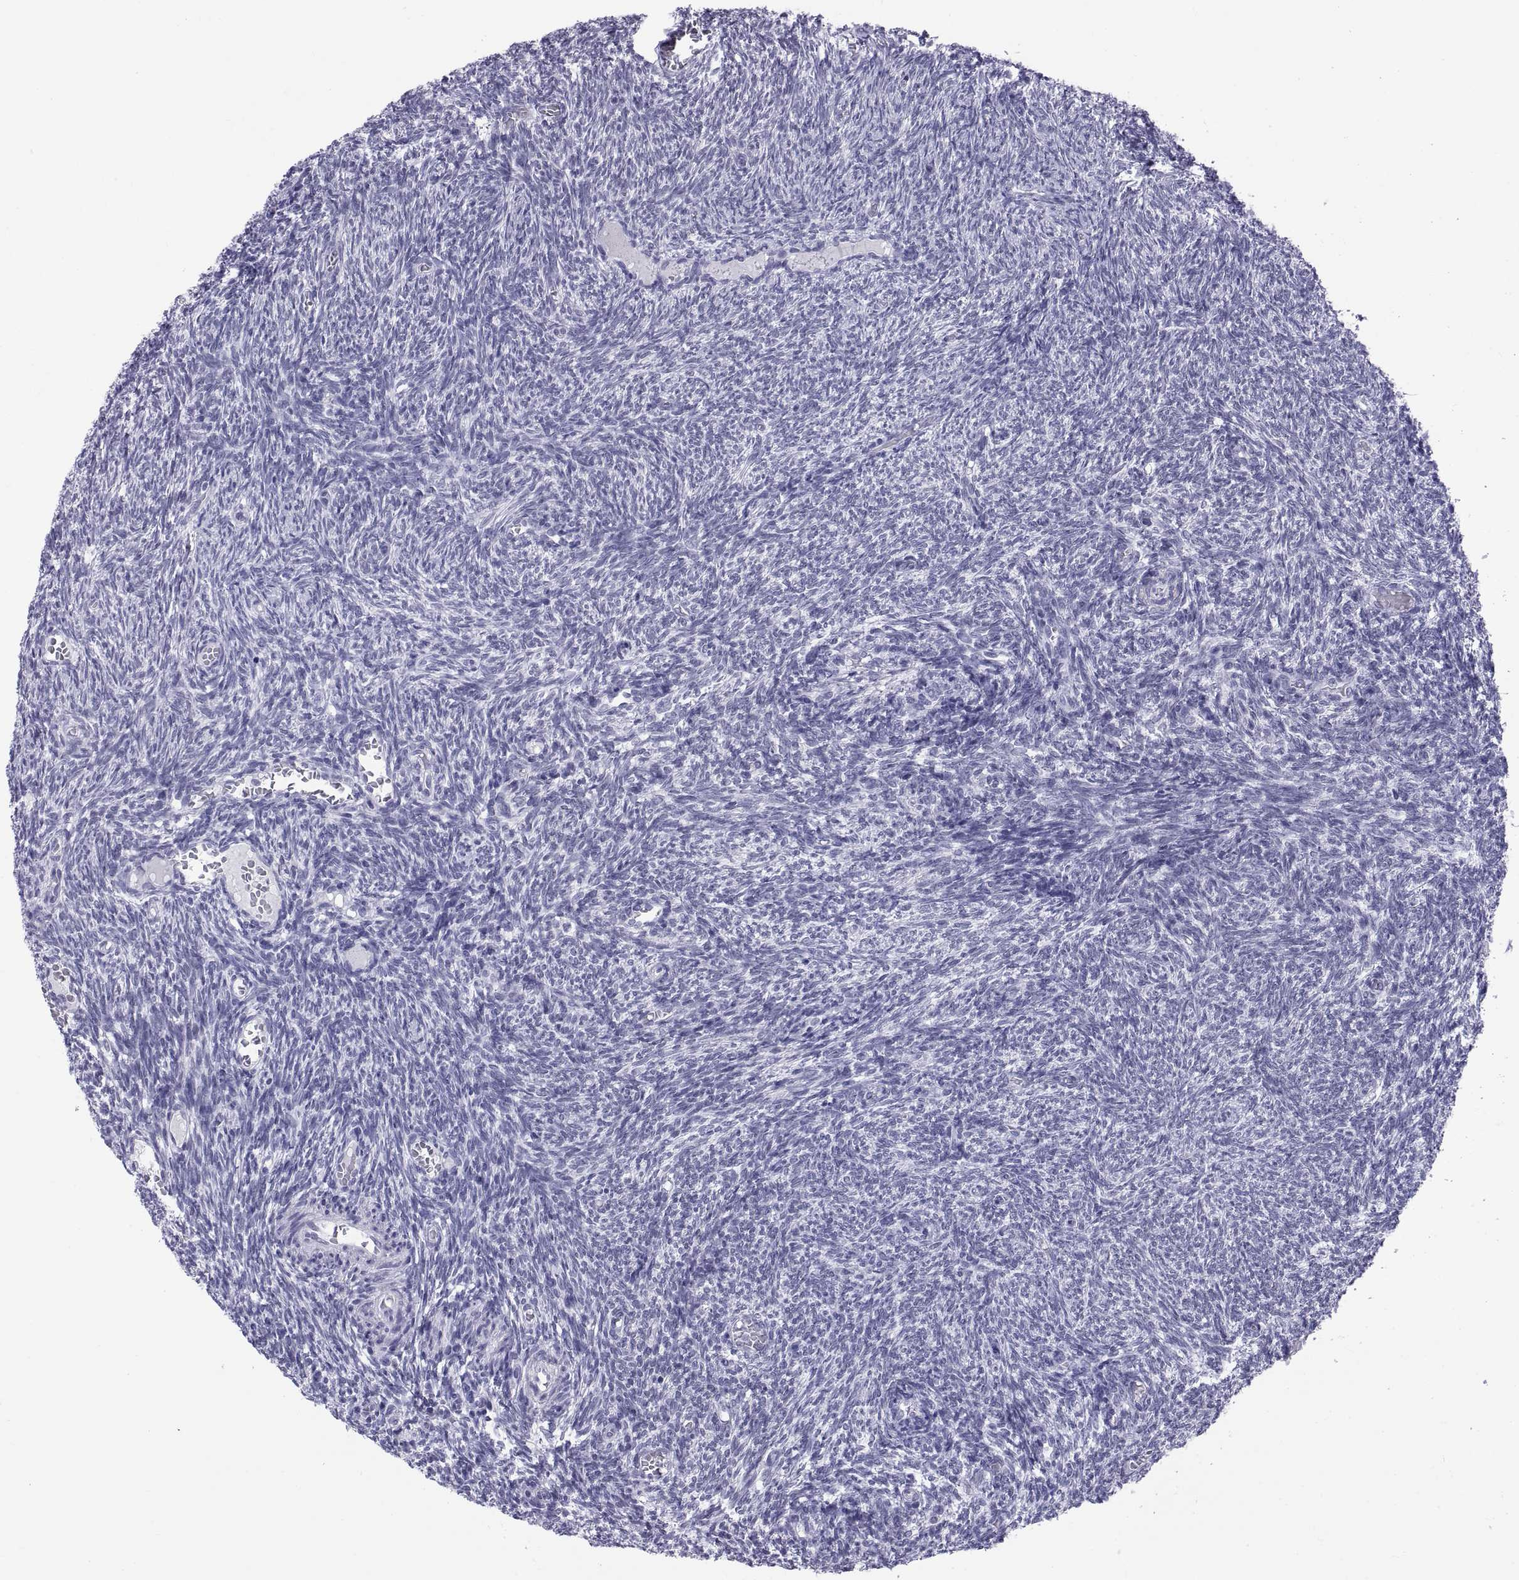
{"staining": {"intensity": "negative", "quantity": "none", "location": "none"}, "tissue": "ovary", "cell_type": "Follicle cells", "image_type": "normal", "snomed": [{"axis": "morphology", "description": "Normal tissue, NOS"}, {"axis": "topography", "description": "Ovary"}], "caption": "IHC of benign human ovary demonstrates no expression in follicle cells.", "gene": "NEUROD6", "patient": {"sex": "female", "age": 39}}